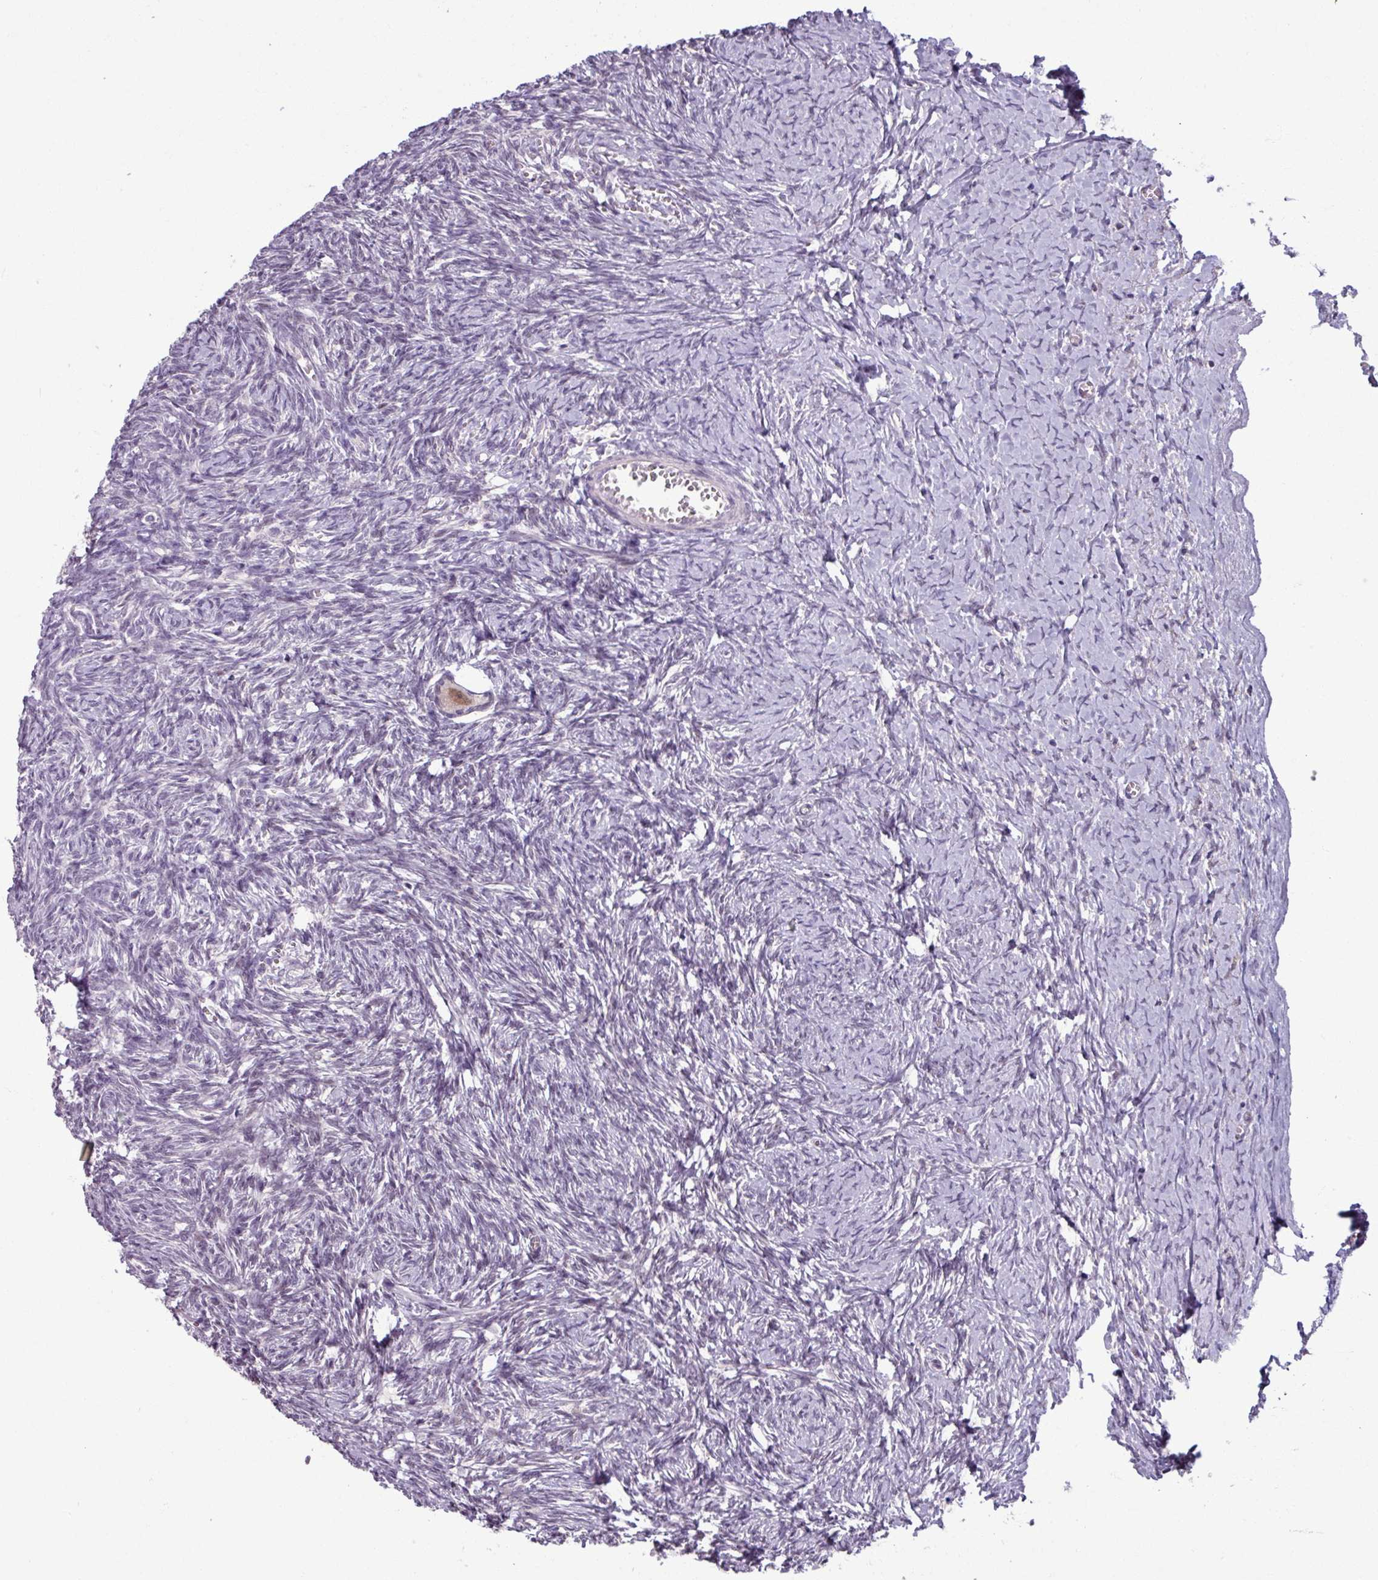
{"staining": {"intensity": "weak", "quantity": "25%-75%", "location": "nuclear"}, "tissue": "ovary", "cell_type": "Follicle cells", "image_type": "normal", "snomed": [{"axis": "morphology", "description": "Normal tissue, NOS"}, {"axis": "topography", "description": "Ovary"}], "caption": "A brown stain shows weak nuclear expression of a protein in follicle cells of benign ovary.", "gene": "PNMA6A", "patient": {"sex": "female", "age": 39}}